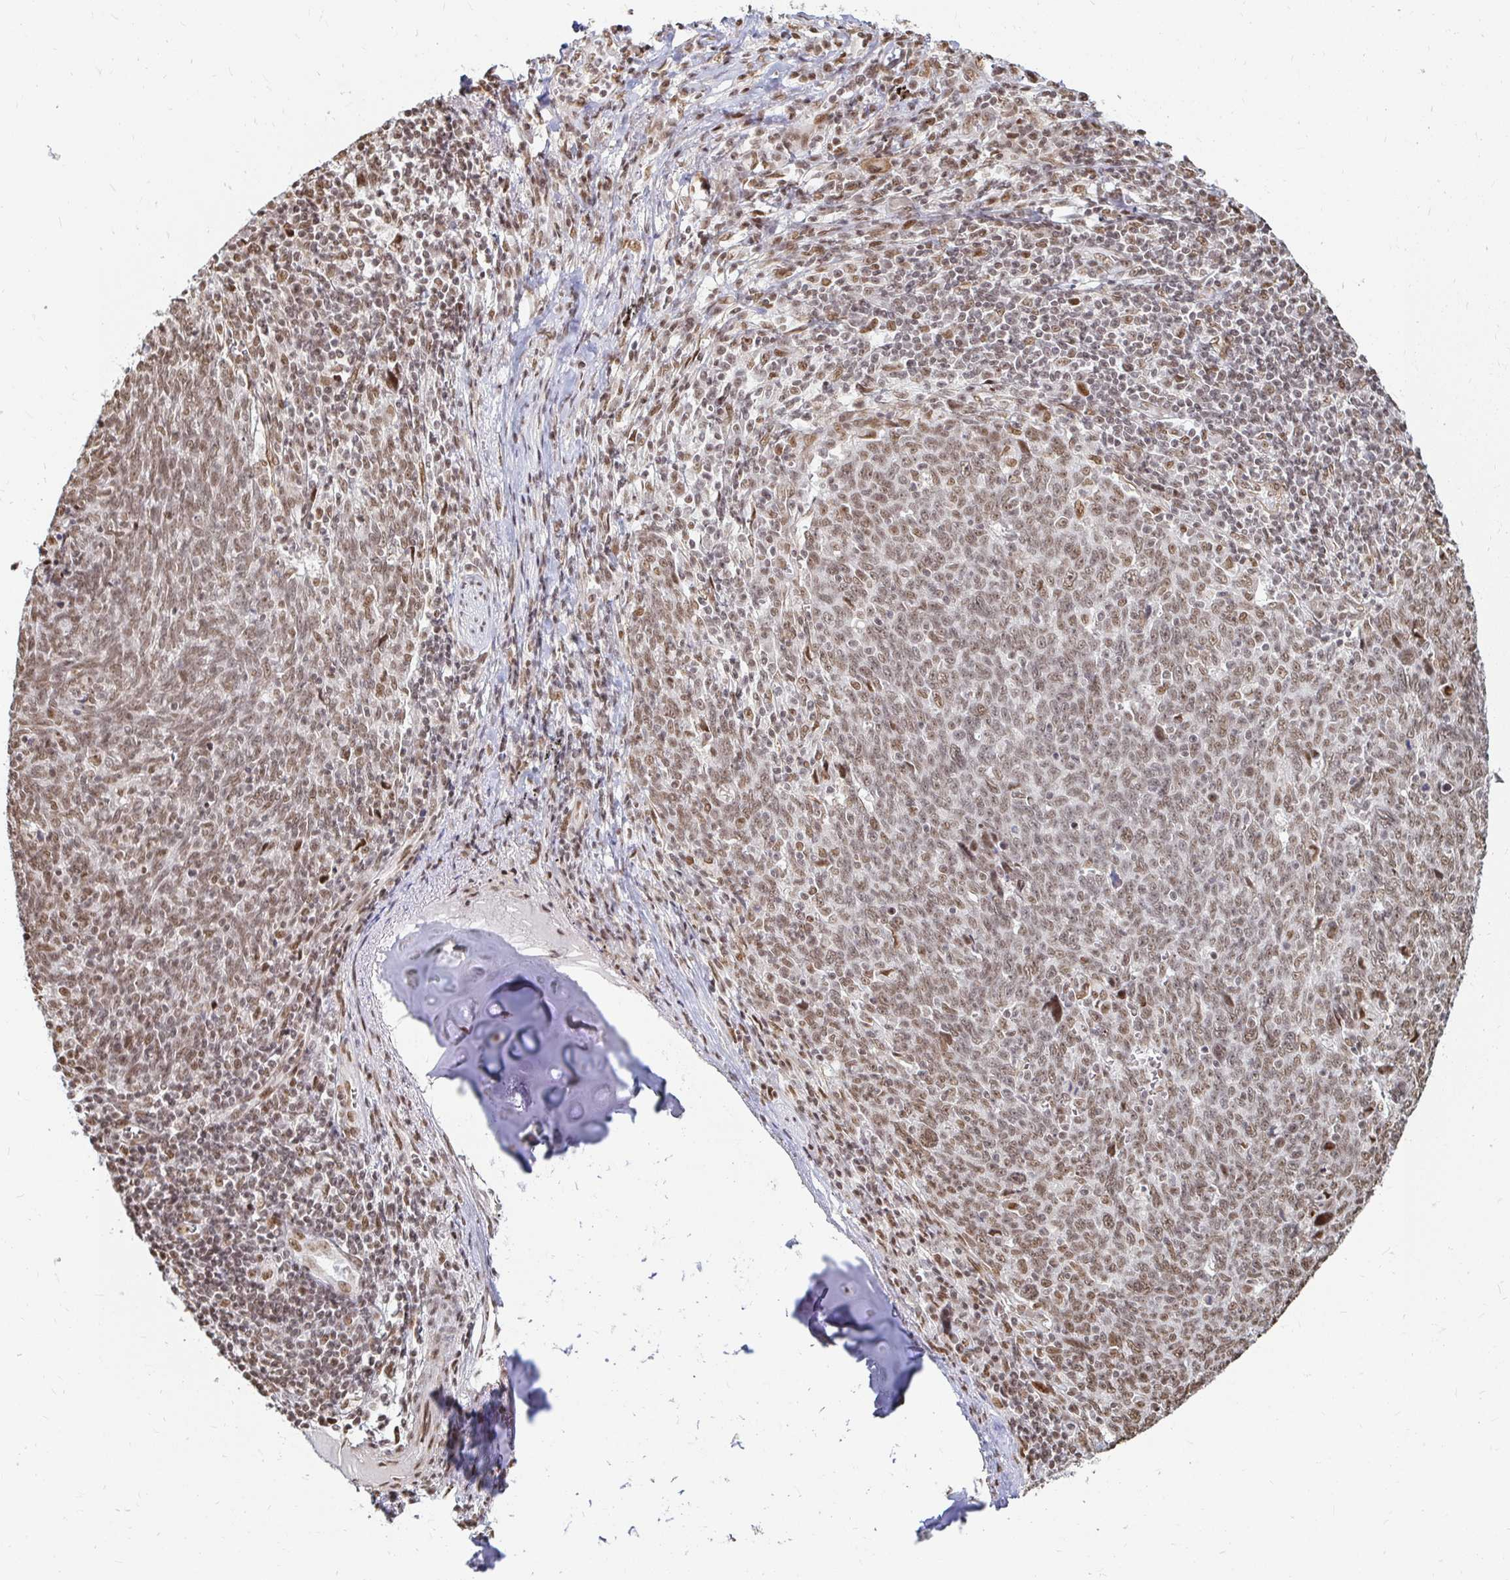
{"staining": {"intensity": "moderate", "quantity": ">75%", "location": "nuclear"}, "tissue": "lung cancer", "cell_type": "Tumor cells", "image_type": "cancer", "snomed": [{"axis": "morphology", "description": "Squamous cell carcinoma, NOS"}, {"axis": "topography", "description": "Lung"}], "caption": "Lung cancer tissue reveals moderate nuclear positivity in about >75% of tumor cells, visualized by immunohistochemistry. The staining was performed using DAB to visualize the protein expression in brown, while the nuclei were stained in blue with hematoxylin (Magnification: 20x).", "gene": "HNRNPU", "patient": {"sex": "female", "age": 72}}